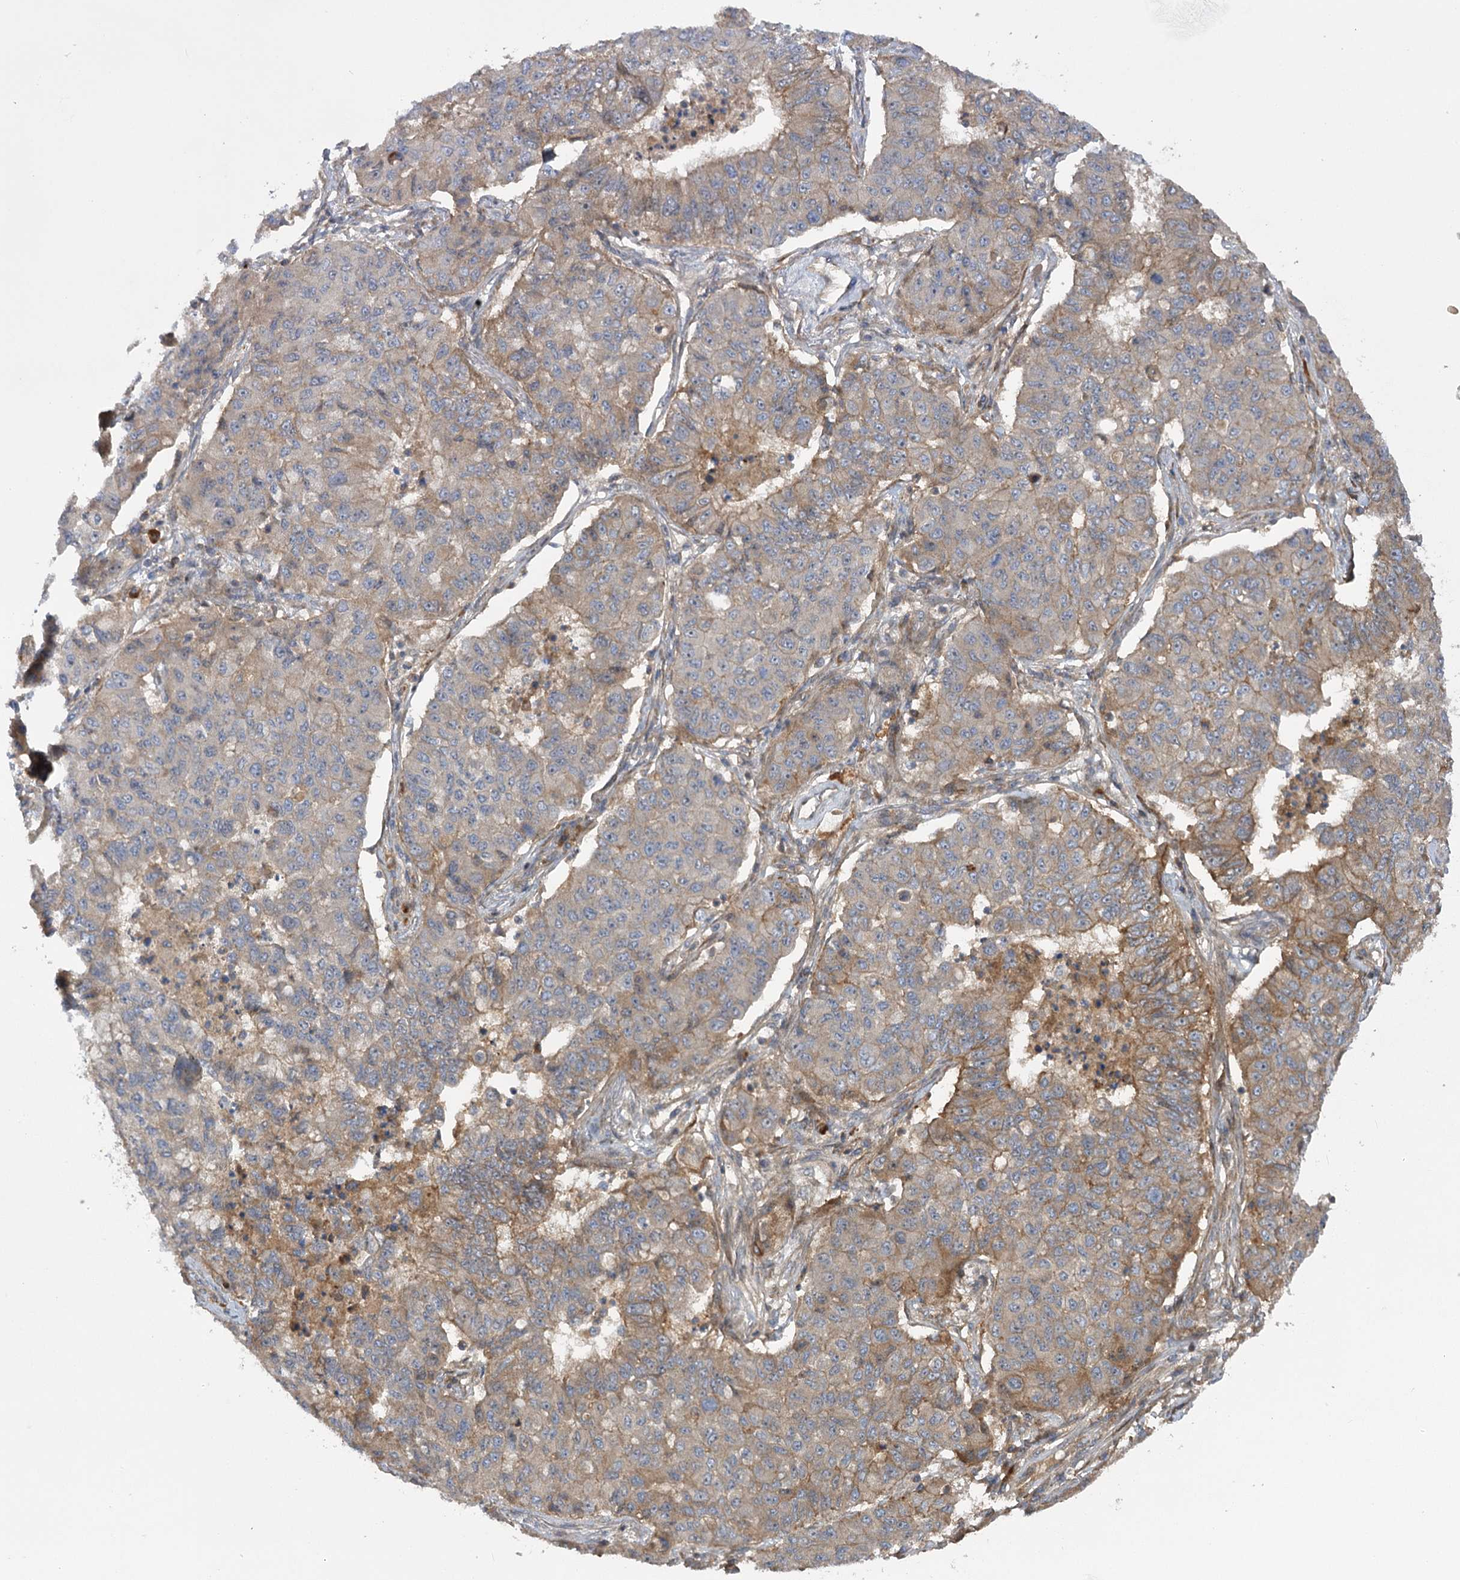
{"staining": {"intensity": "moderate", "quantity": "25%-75%", "location": "cytoplasmic/membranous"}, "tissue": "lung cancer", "cell_type": "Tumor cells", "image_type": "cancer", "snomed": [{"axis": "morphology", "description": "Squamous cell carcinoma, NOS"}, {"axis": "topography", "description": "Lung"}], "caption": "The image displays staining of lung cancer, revealing moderate cytoplasmic/membranous protein staining (brown color) within tumor cells.", "gene": "KCNN2", "patient": {"sex": "male", "age": 74}}